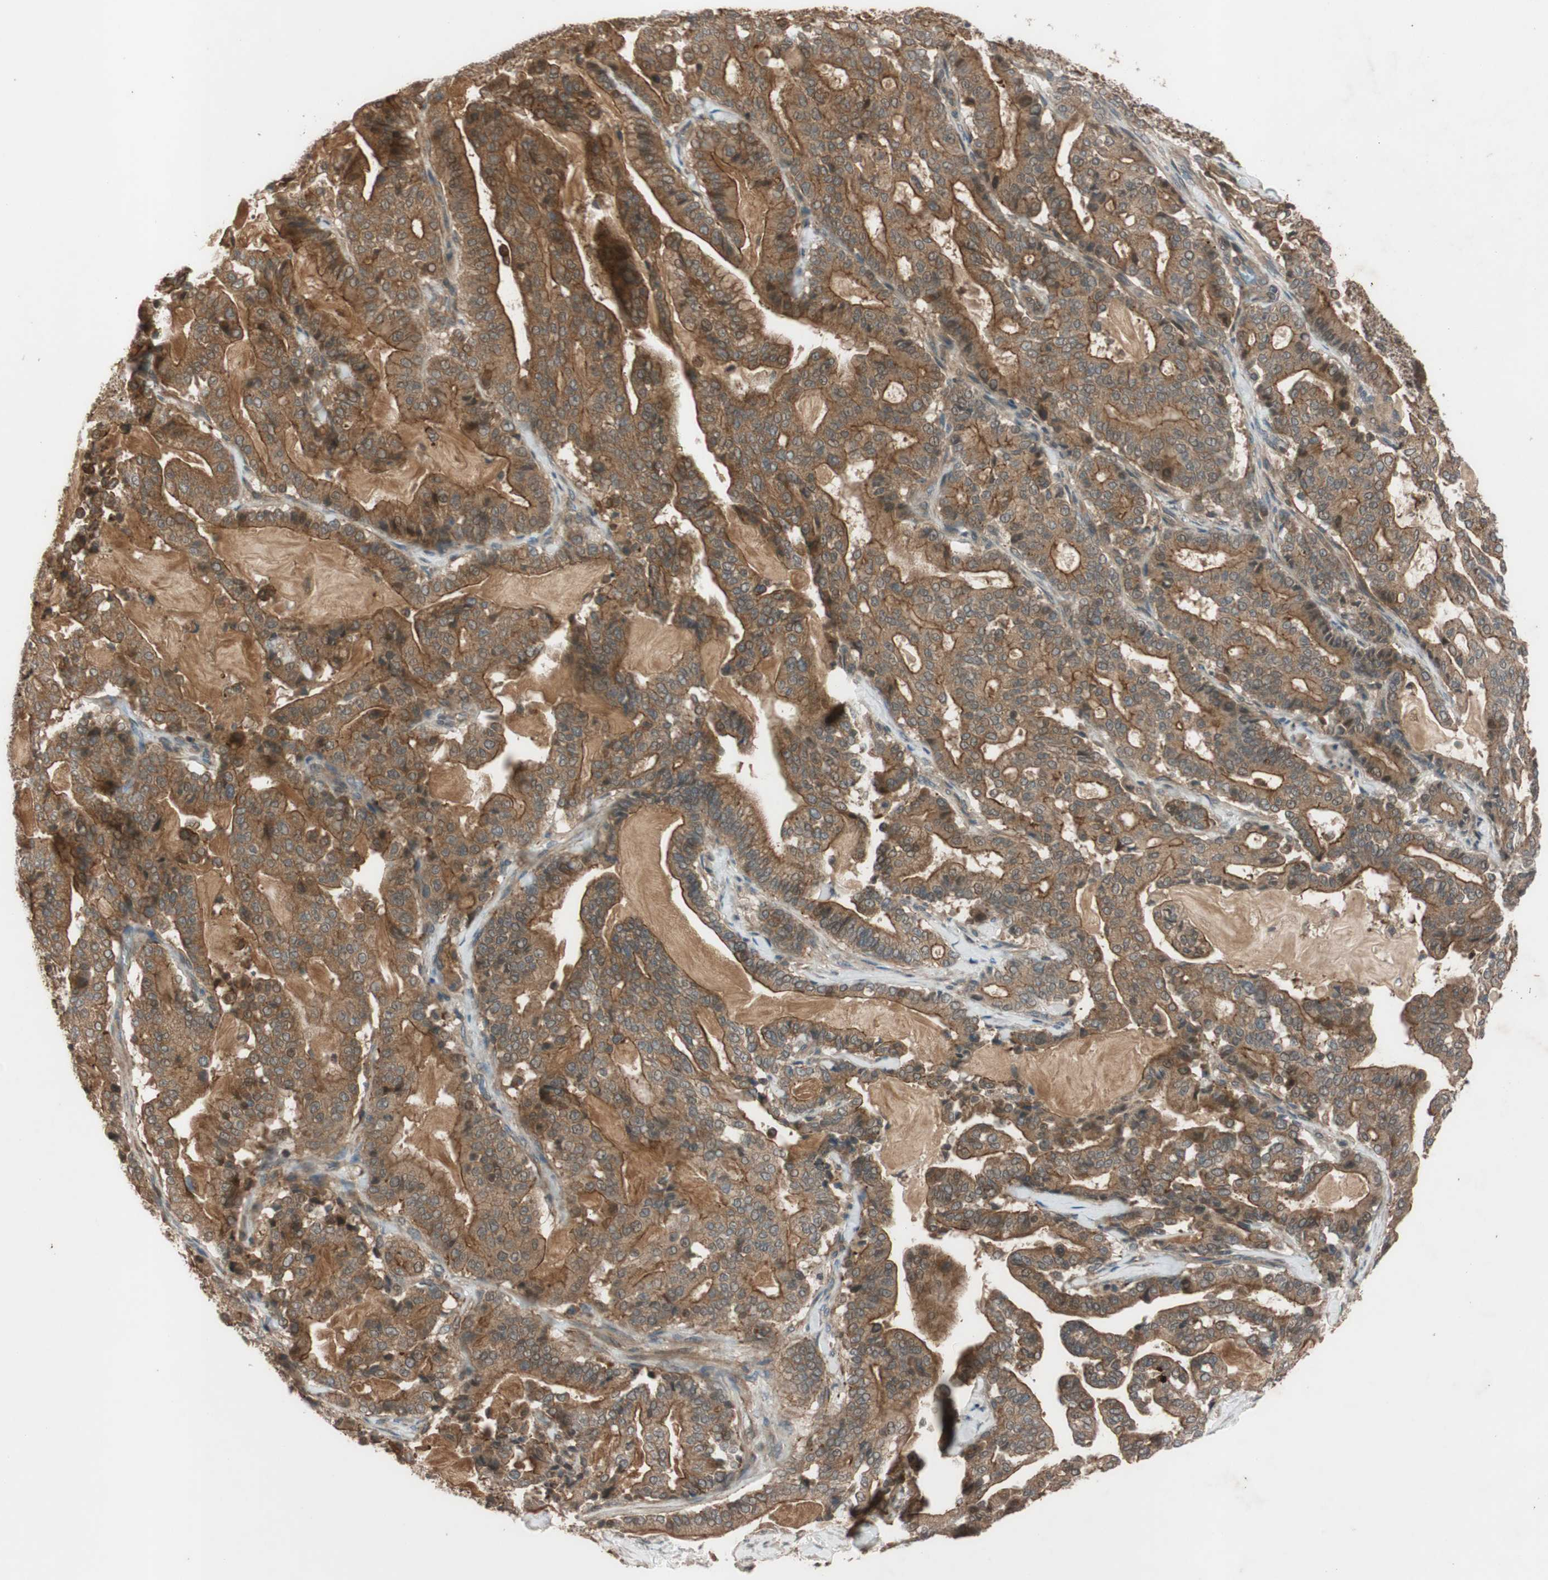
{"staining": {"intensity": "moderate", "quantity": ">75%", "location": "cytoplasmic/membranous"}, "tissue": "pancreatic cancer", "cell_type": "Tumor cells", "image_type": "cancer", "snomed": [{"axis": "morphology", "description": "Adenocarcinoma, NOS"}, {"axis": "topography", "description": "Pancreas"}], "caption": "Protein staining exhibits moderate cytoplasmic/membranous expression in approximately >75% of tumor cells in pancreatic cancer. Using DAB (3,3'-diaminobenzidine) (brown) and hematoxylin (blue) stains, captured at high magnification using brightfield microscopy.", "gene": "EPHA8", "patient": {"sex": "male", "age": 63}}